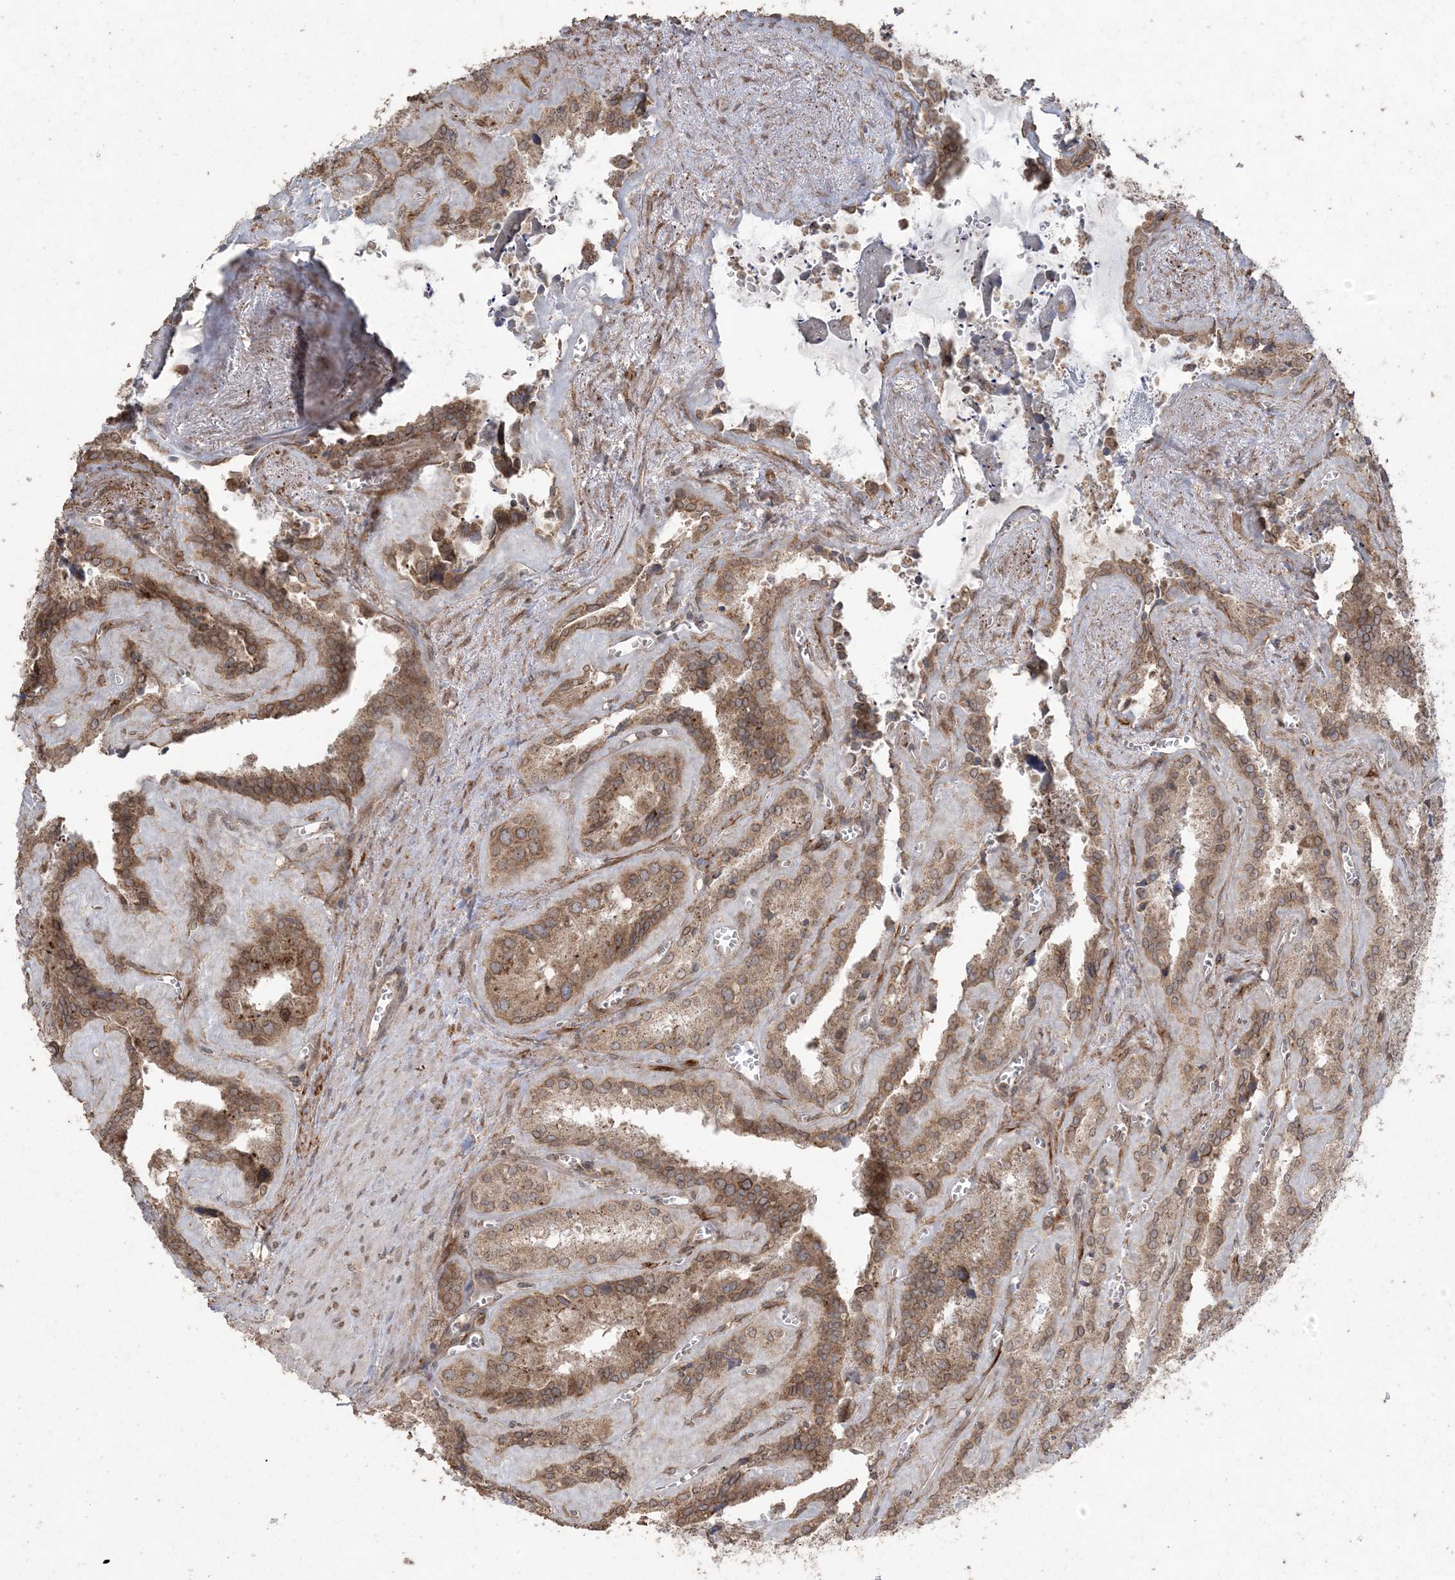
{"staining": {"intensity": "moderate", "quantity": ">75%", "location": "cytoplasmic/membranous,nuclear"}, "tissue": "seminal vesicle", "cell_type": "Glandular cells", "image_type": "normal", "snomed": [{"axis": "morphology", "description": "Normal tissue, NOS"}, {"axis": "topography", "description": "Prostate"}, {"axis": "topography", "description": "Seminal veicle"}], "caption": "Immunohistochemical staining of unremarkable seminal vesicle shows medium levels of moderate cytoplasmic/membranous,nuclear expression in about >75% of glandular cells.", "gene": "DDX19B", "patient": {"sex": "male", "age": 59}}